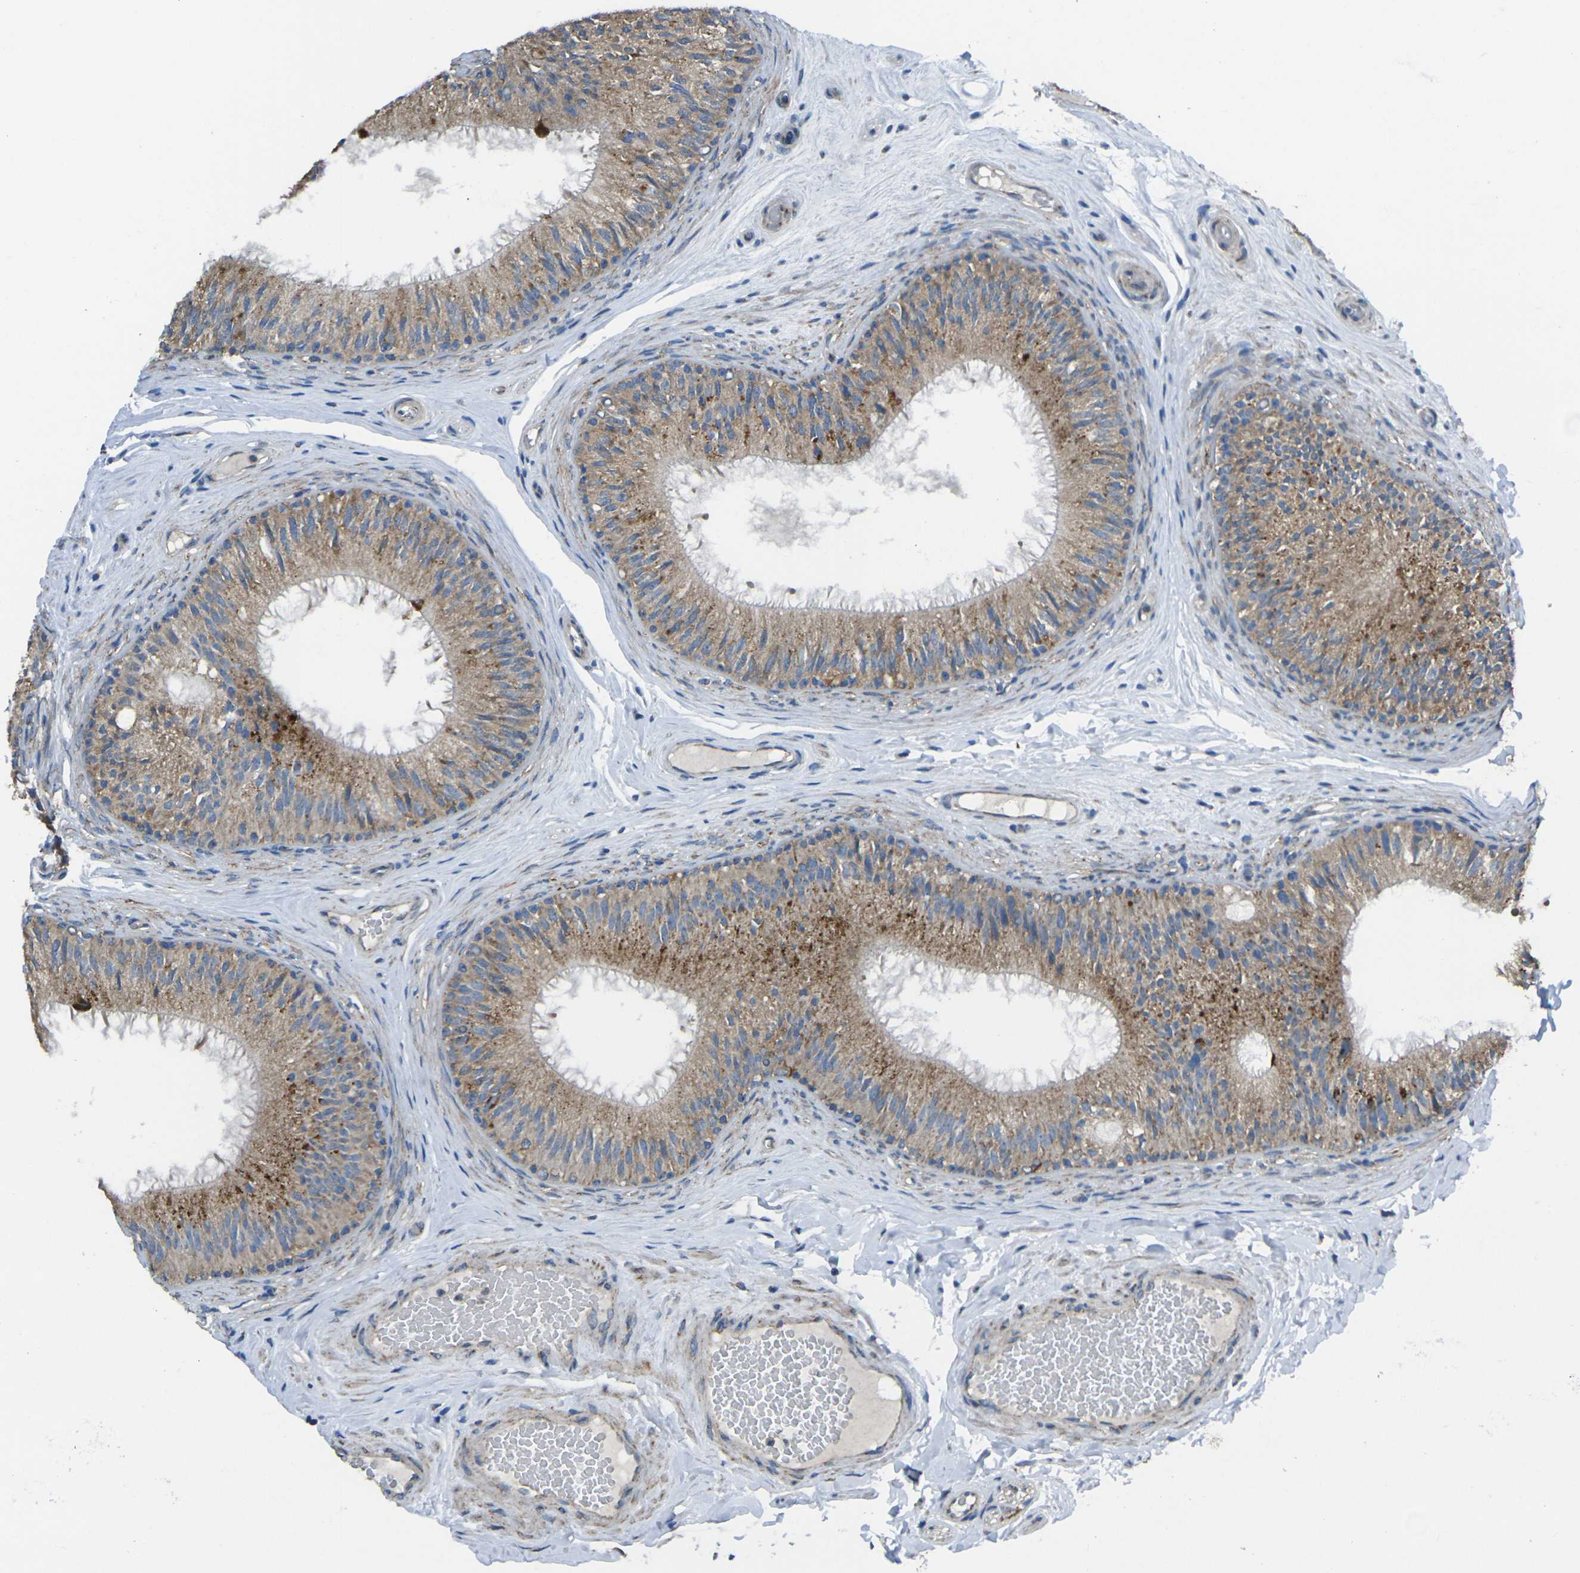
{"staining": {"intensity": "moderate", "quantity": ">75%", "location": "cytoplasmic/membranous"}, "tissue": "epididymis", "cell_type": "Glandular cells", "image_type": "normal", "snomed": [{"axis": "morphology", "description": "Normal tissue, NOS"}, {"axis": "topography", "description": "Testis"}, {"axis": "topography", "description": "Epididymis"}], "caption": "Immunohistochemical staining of normal epididymis exhibits medium levels of moderate cytoplasmic/membranous positivity in approximately >75% of glandular cells. The staining was performed using DAB to visualize the protein expression in brown, while the nuclei were stained in blue with hematoxylin (Magnification: 20x).", "gene": "TMEM120B", "patient": {"sex": "male", "age": 36}}